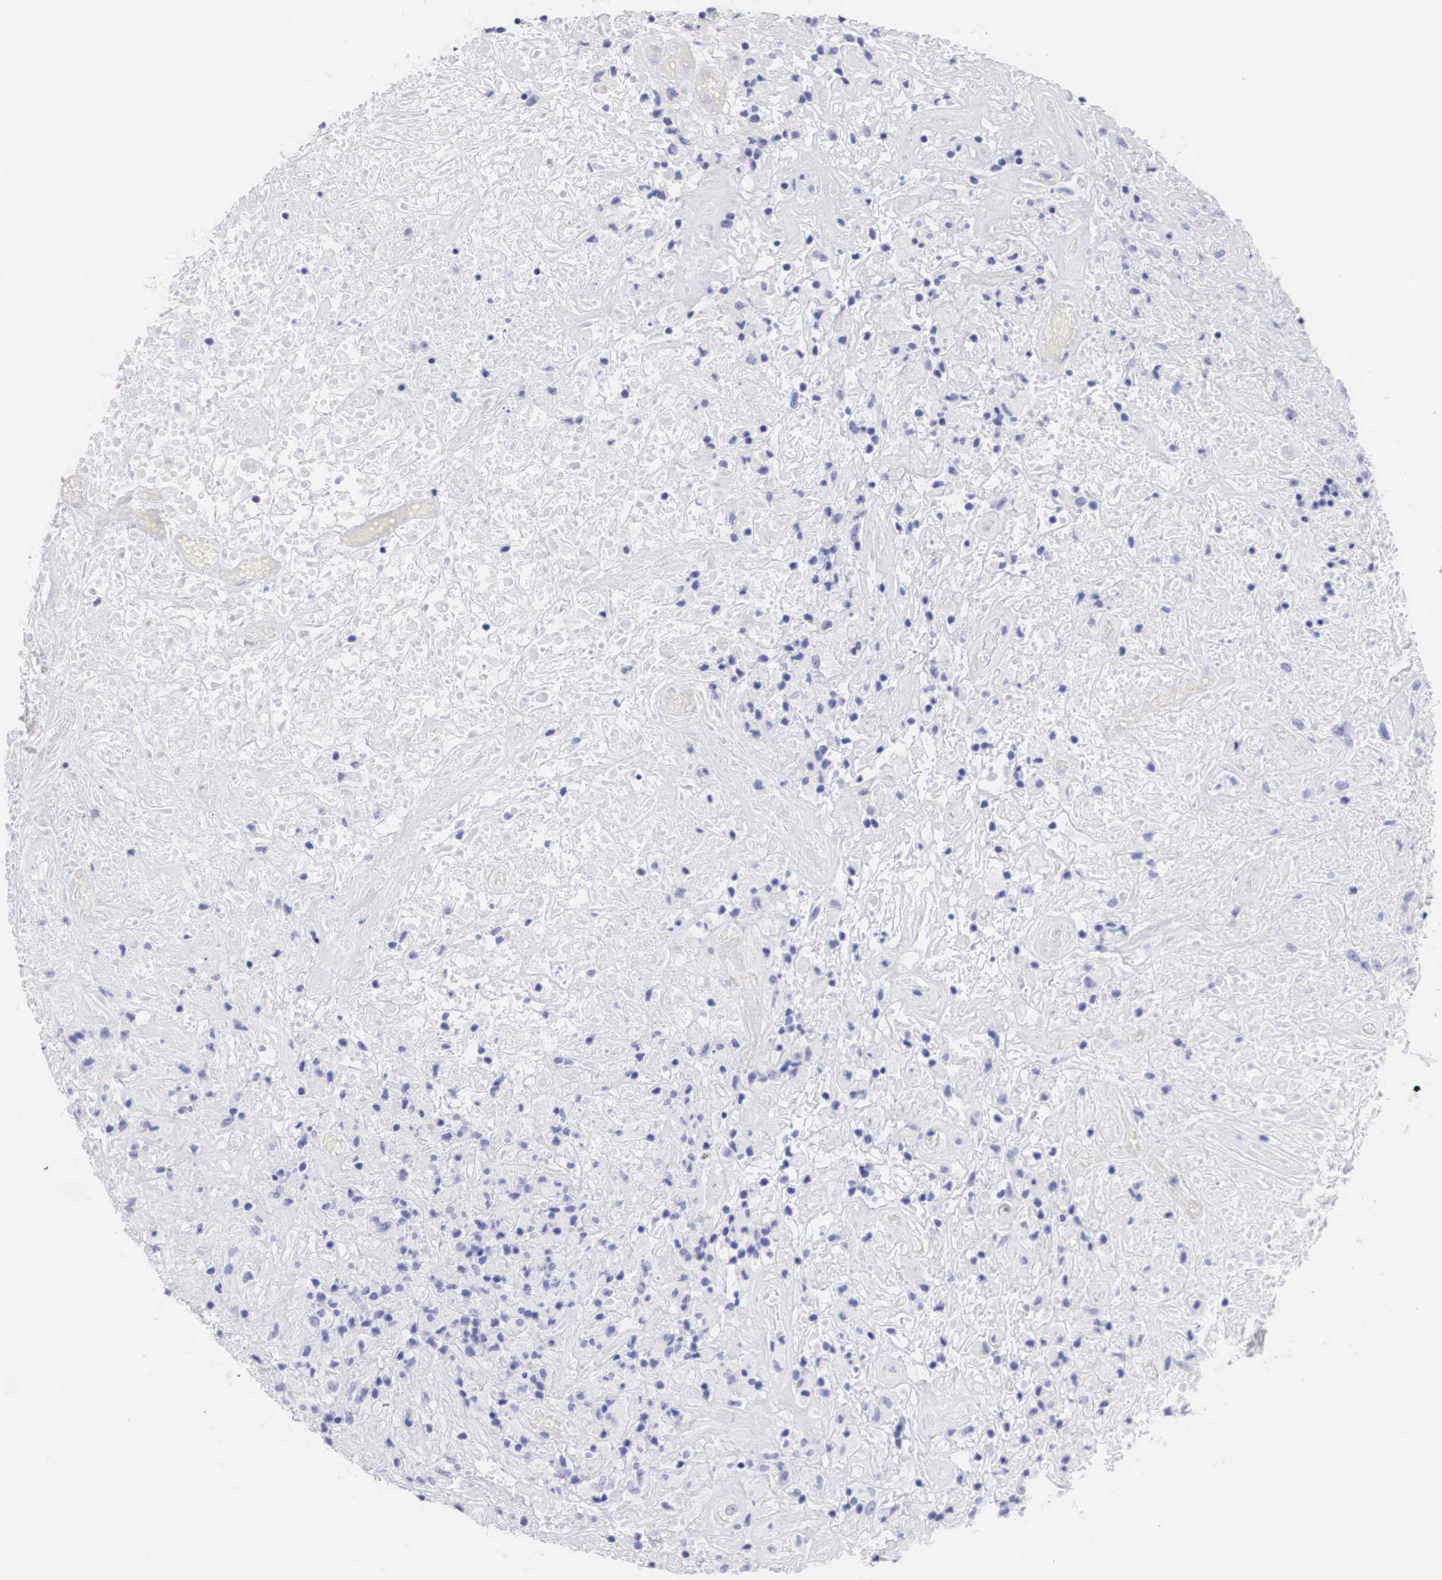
{"staining": {"intensity": "negative", "quantity": "none", "location": "none"}, "tissue": "lymphoma", "cell_type": "Tumor cells", "image_type": "cancer", "snomed": [{"axis": "morphology", "description": "Hodgkin's disease, NOS"}, {"axis": "topography", "description": "Lymph node"}], "caption": "Protein analysis of Hodgkin's disease displays no significant positivity in tumor cells. (DAB (3,3'-diaminobenzidine) immunohistochemistry visualized using brightfield microscopy, high magnification).", "gene": "ERBB2", "patient": {"sex": "male", "age": 46}}